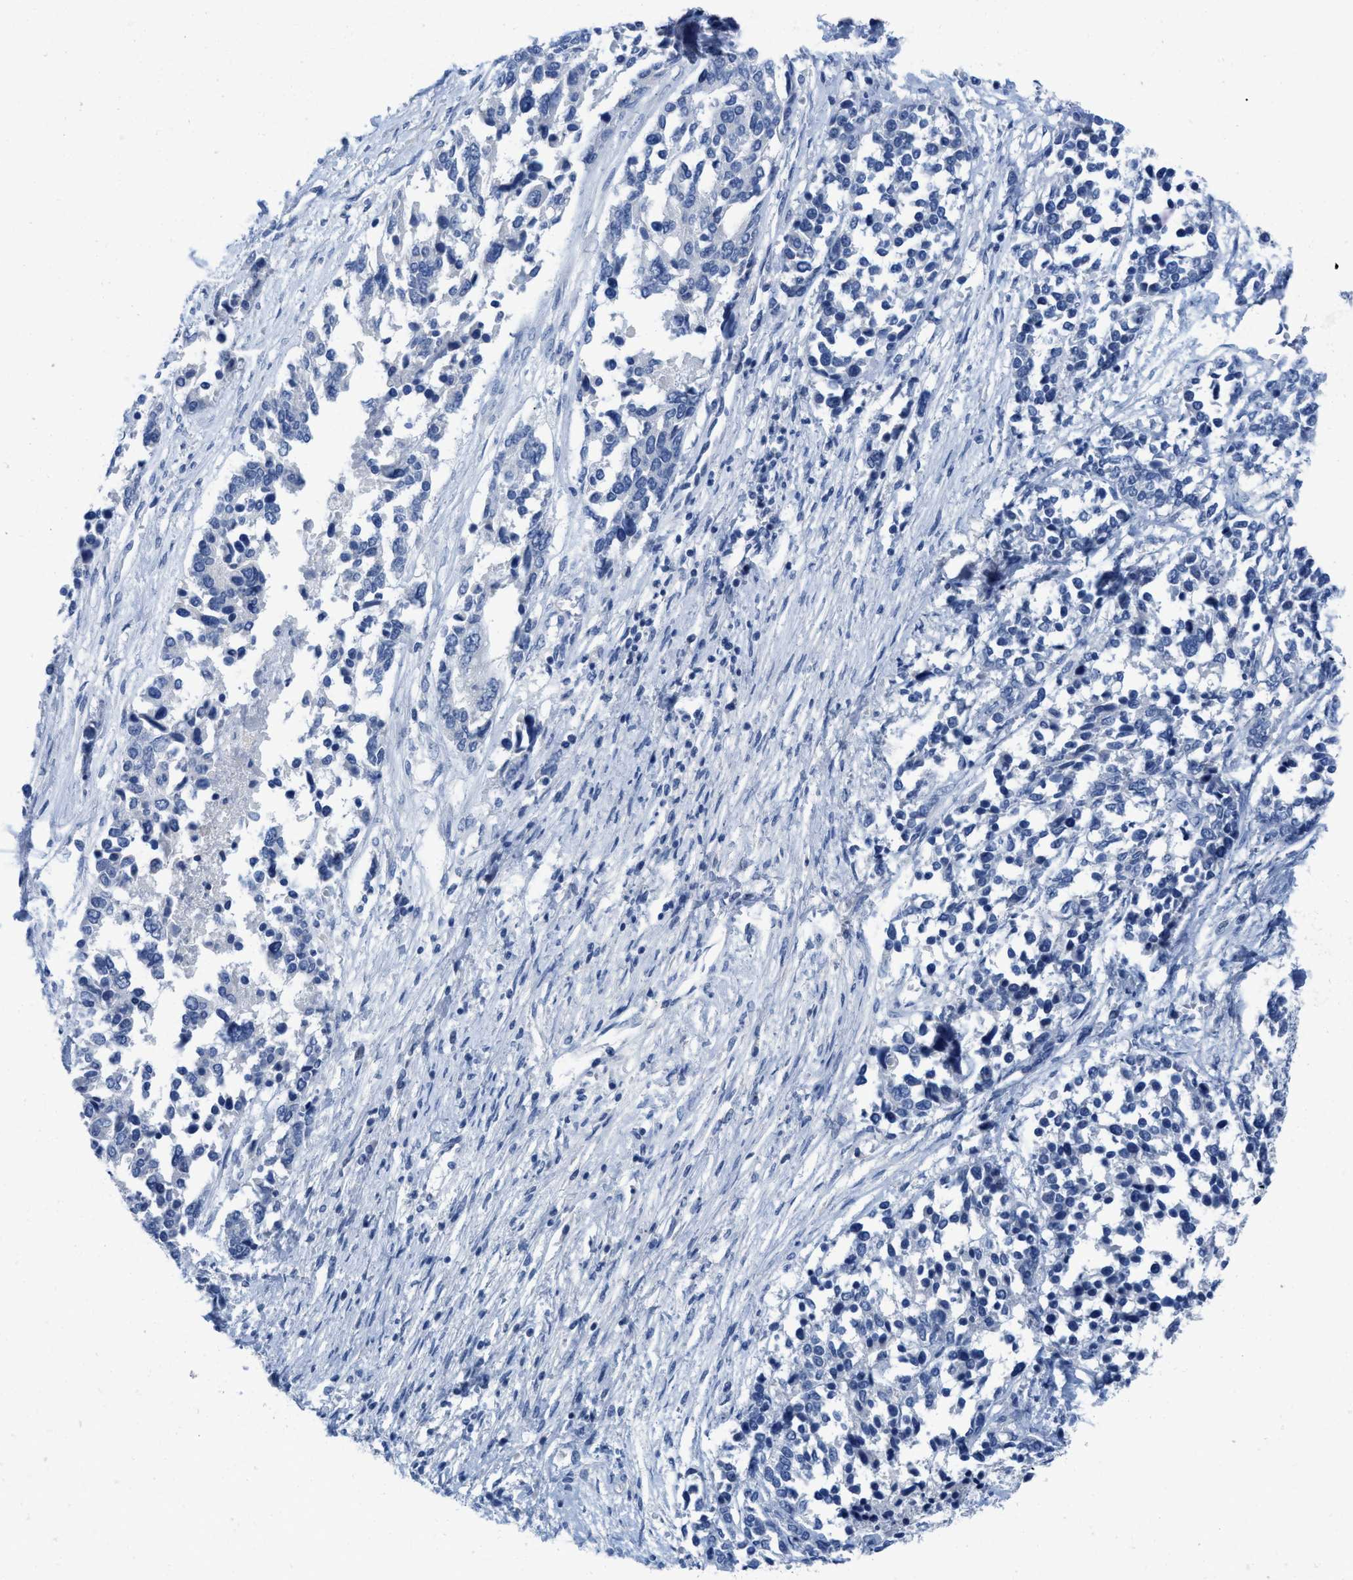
{"staining": {"intensity": "negative", "quantity": "none", "location": "none"}, "tissue": "ovarian cancer", "cell_type": "Tumor cells", "image_type": "cancer", "snomed": [{"axis": "morphology", "description": "Cystadenocarcinoma, serous, NOS"}, {"axis": "topography", "description": "Ovary"}], "caption": "Tumor cells show no significant protein staining in ovarian cancer.", "gene": "PYY", "patient": {"sex": "female", "age": 44}}